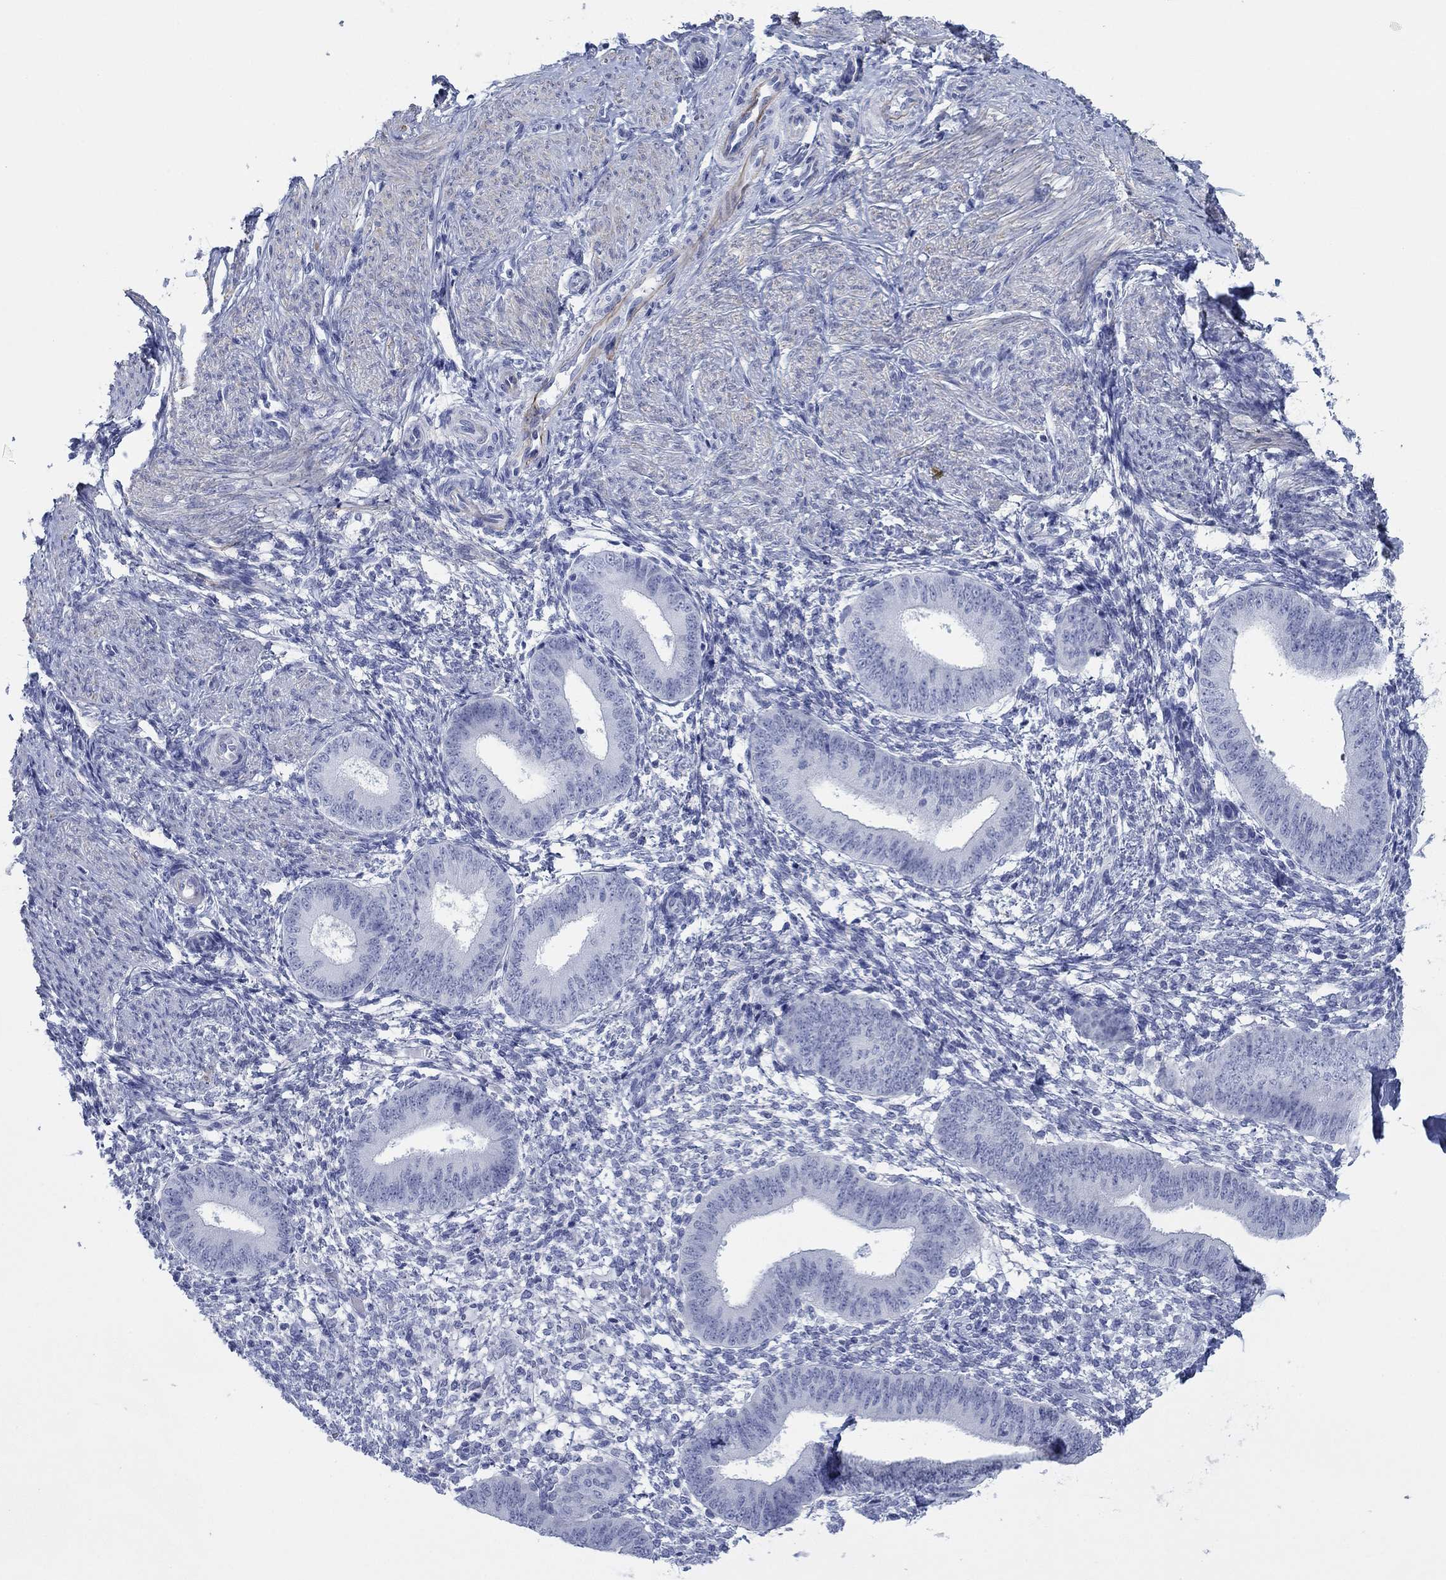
{"staining": {"intensity": "negative", "quantity": "none", "location": "none"}, "tissue": "endometrium", "cell_type": "Cells in endometrial stroma", "image_type": "normal", "snomed": [{"axis": "morphology", "description": "Normal tissue, NOS"}, {"axis": "topography", "description": "Endometrium"}], "caption": "This is an IHC histopathology image of benign human endometrium. There is no positivity in cells in endometrial stroma.", "gene": "PDYN", "patient": {"sex": "female", "age": 47}}